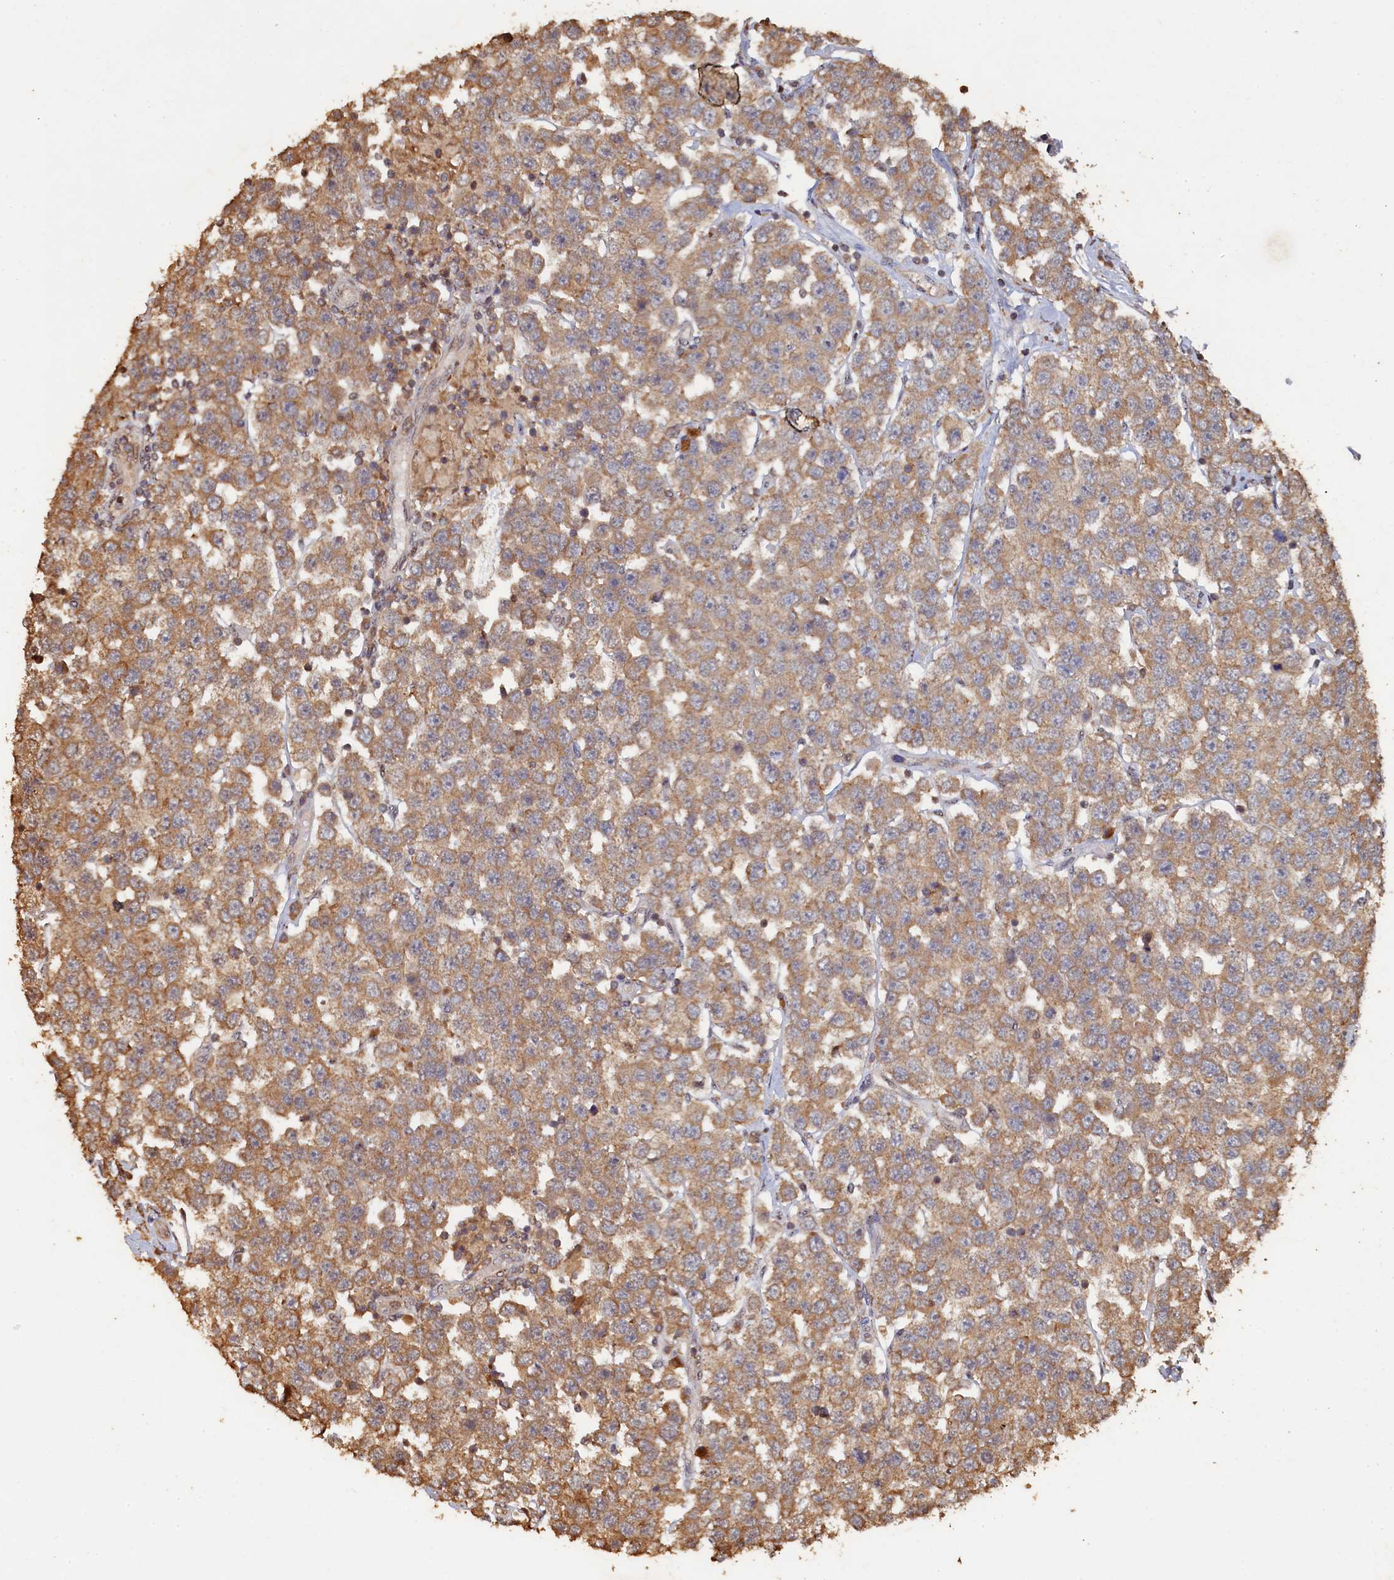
{"staining": {"intensity": "moderate", "quantity": ">75%", "location": "cytoplasmic/membranous"}, "tissue": "testis cancer", "cell_type": "Tumor cells", "image_type": "cancer", "snomed": [{"axis": "morphology", "description": "Seminoma, NOS"}, {"axis": "topography", "description": "Testis"}], "caption": "Immunohistochemistry (IHC) of human testis cancer reveals medium levels of moderate cytoplasmic/membranous staining in approximately >75% of tumor cells.", "gene": "PIGN", "patient": {"sex": "male", "age": 28}}